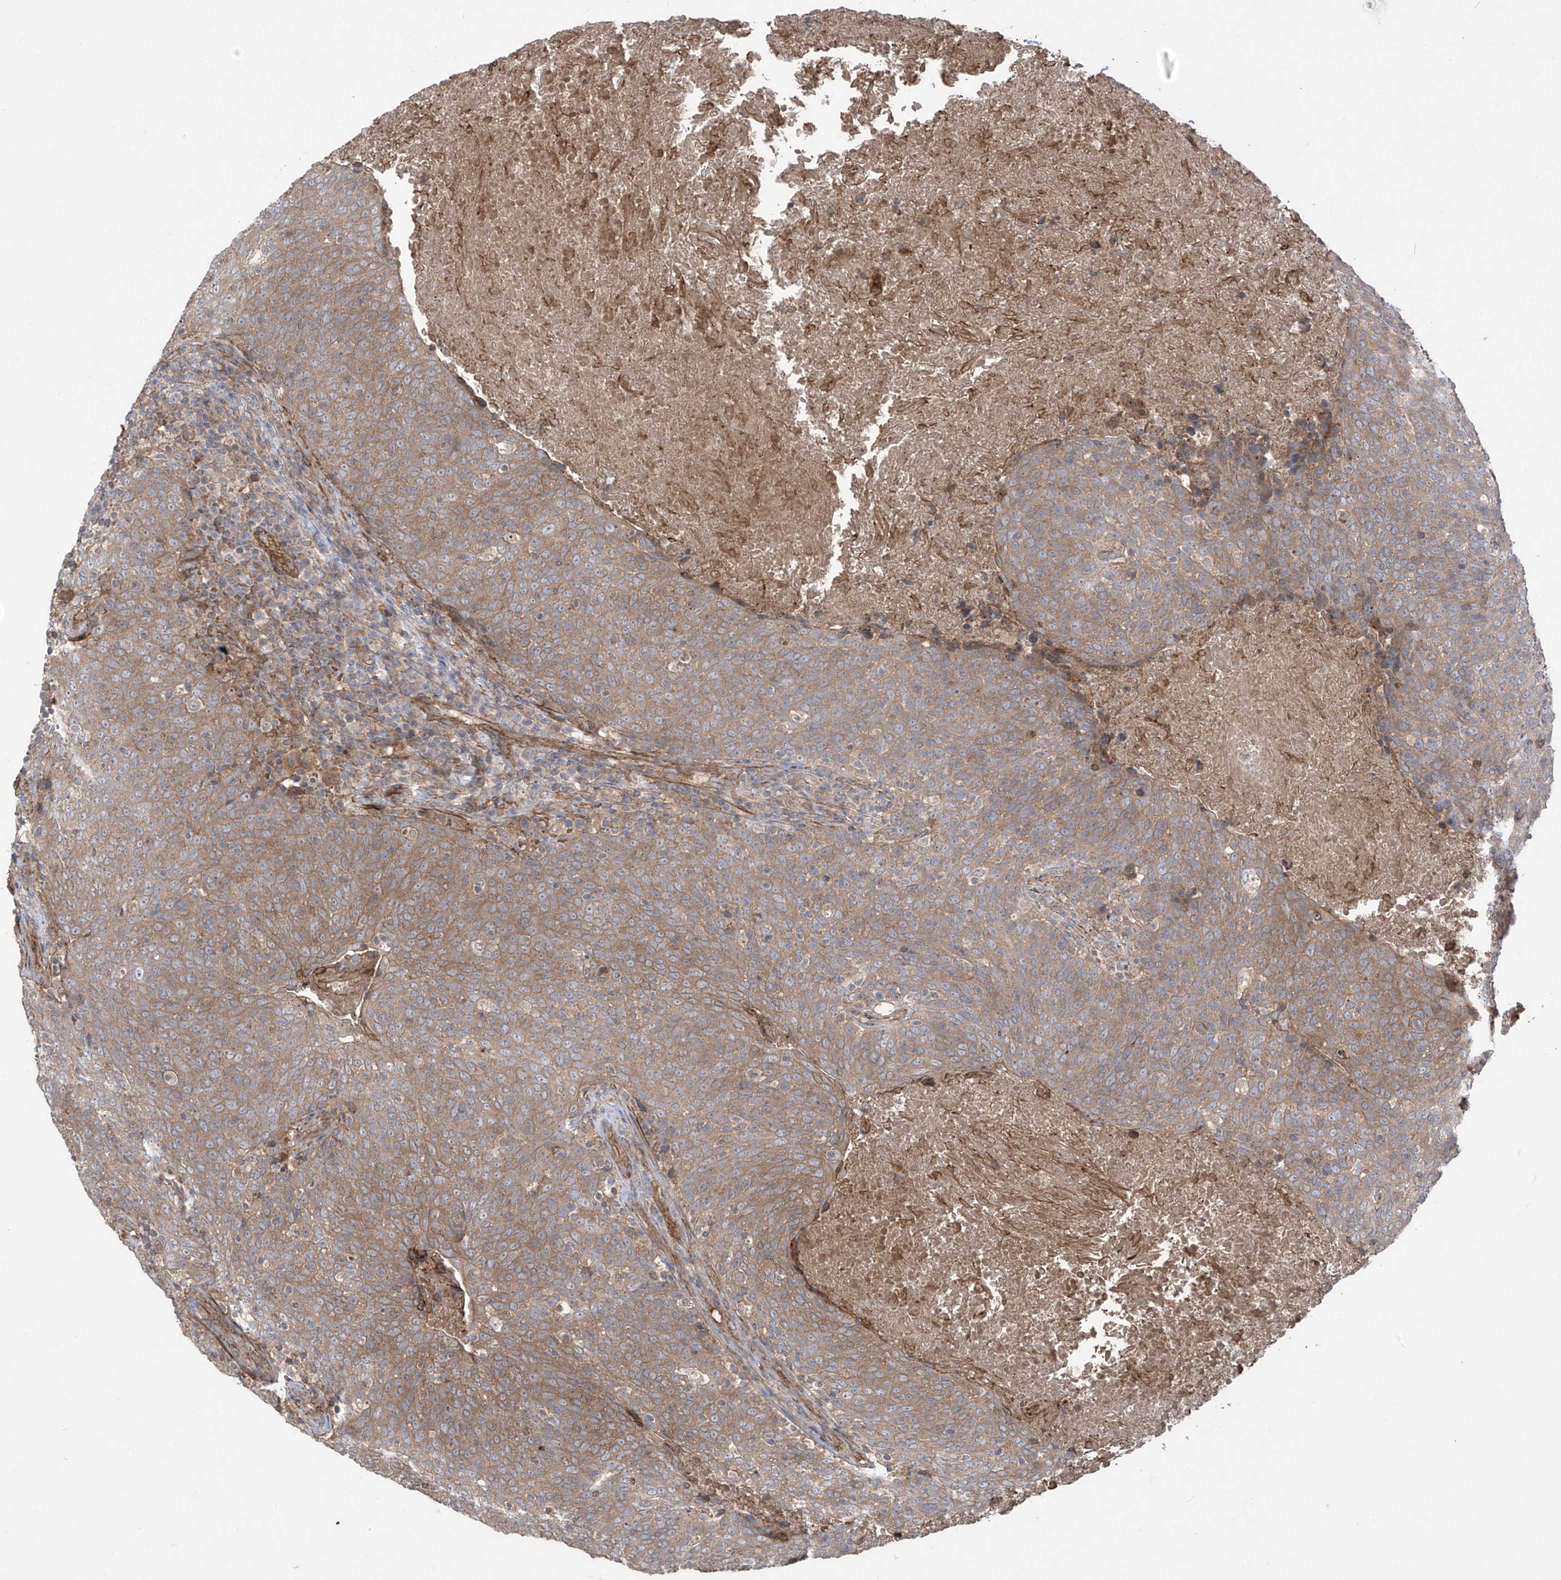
{"staining": {"intensity": "moderate", "quantity": ">75%", "location": "cytoplasmic/membranous"}, "tissue": "head and neck cancer", "cell_type": "Tumor cells", "image_type": "cancer", "snomed": [{"axis": "morphology", "description": "Squamous cell carcinoma, NOS"}, {"axis": "morphology", "description": "Squamous cell carcinoma, metastatic, NOS"}, {"axis": "topography", "description": "Lymph node"}, {"axis": "topography", "description": "Head-Neck"}], "caption": "Protein expression analysis of human head and neck cancer reveals moderate cytoplasmic/membranous positivity in about >75% of tumor cells.", "gene": "TRMU", "patient": {"sex": "male", "age": 62}}